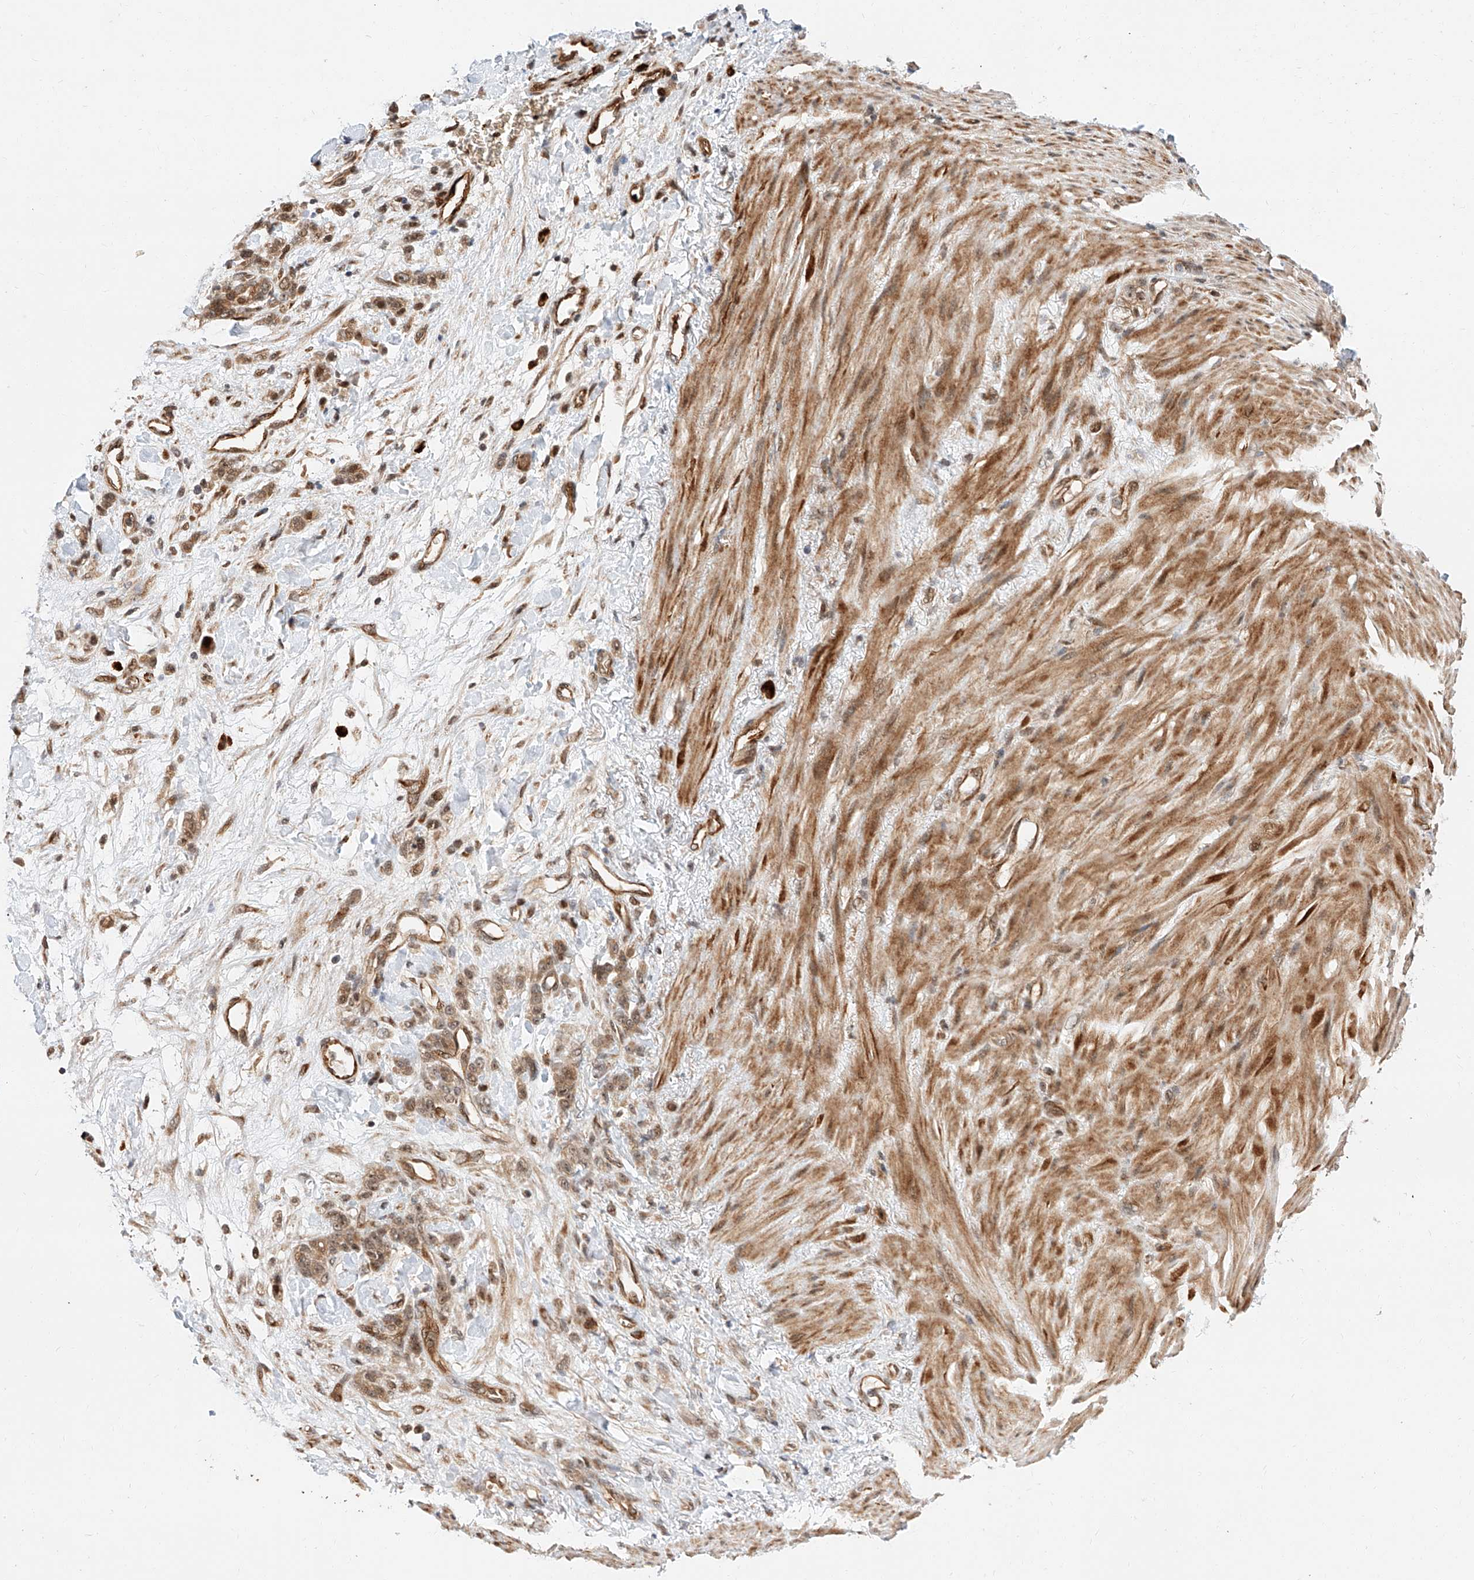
{"staining": {"intensity": "moderate", "quantity": ">75%", "location": "cytoplasmic/membranous,nuclear"}, "tissue": "stomach cancer", "cell_type": "Tumor cells", "image_type": "cancer", "snomed": [{"axis": "morphology", "description": "Normal tissue, NOS"}, {"axis": "morphology", "description": "Adenocarcinoma, NOS"}, {"axis": "topography", "description": "Stomach"}], "caption": "This photomicrograph exhibits IHC staining of human stomach adenocarcinoma, with medium moderate cytoplasmic/membranous and nuclear expression in about >75% of tumor cells.", "gene": "THTPA", "patient": {"sex": "male", "age": 82}}